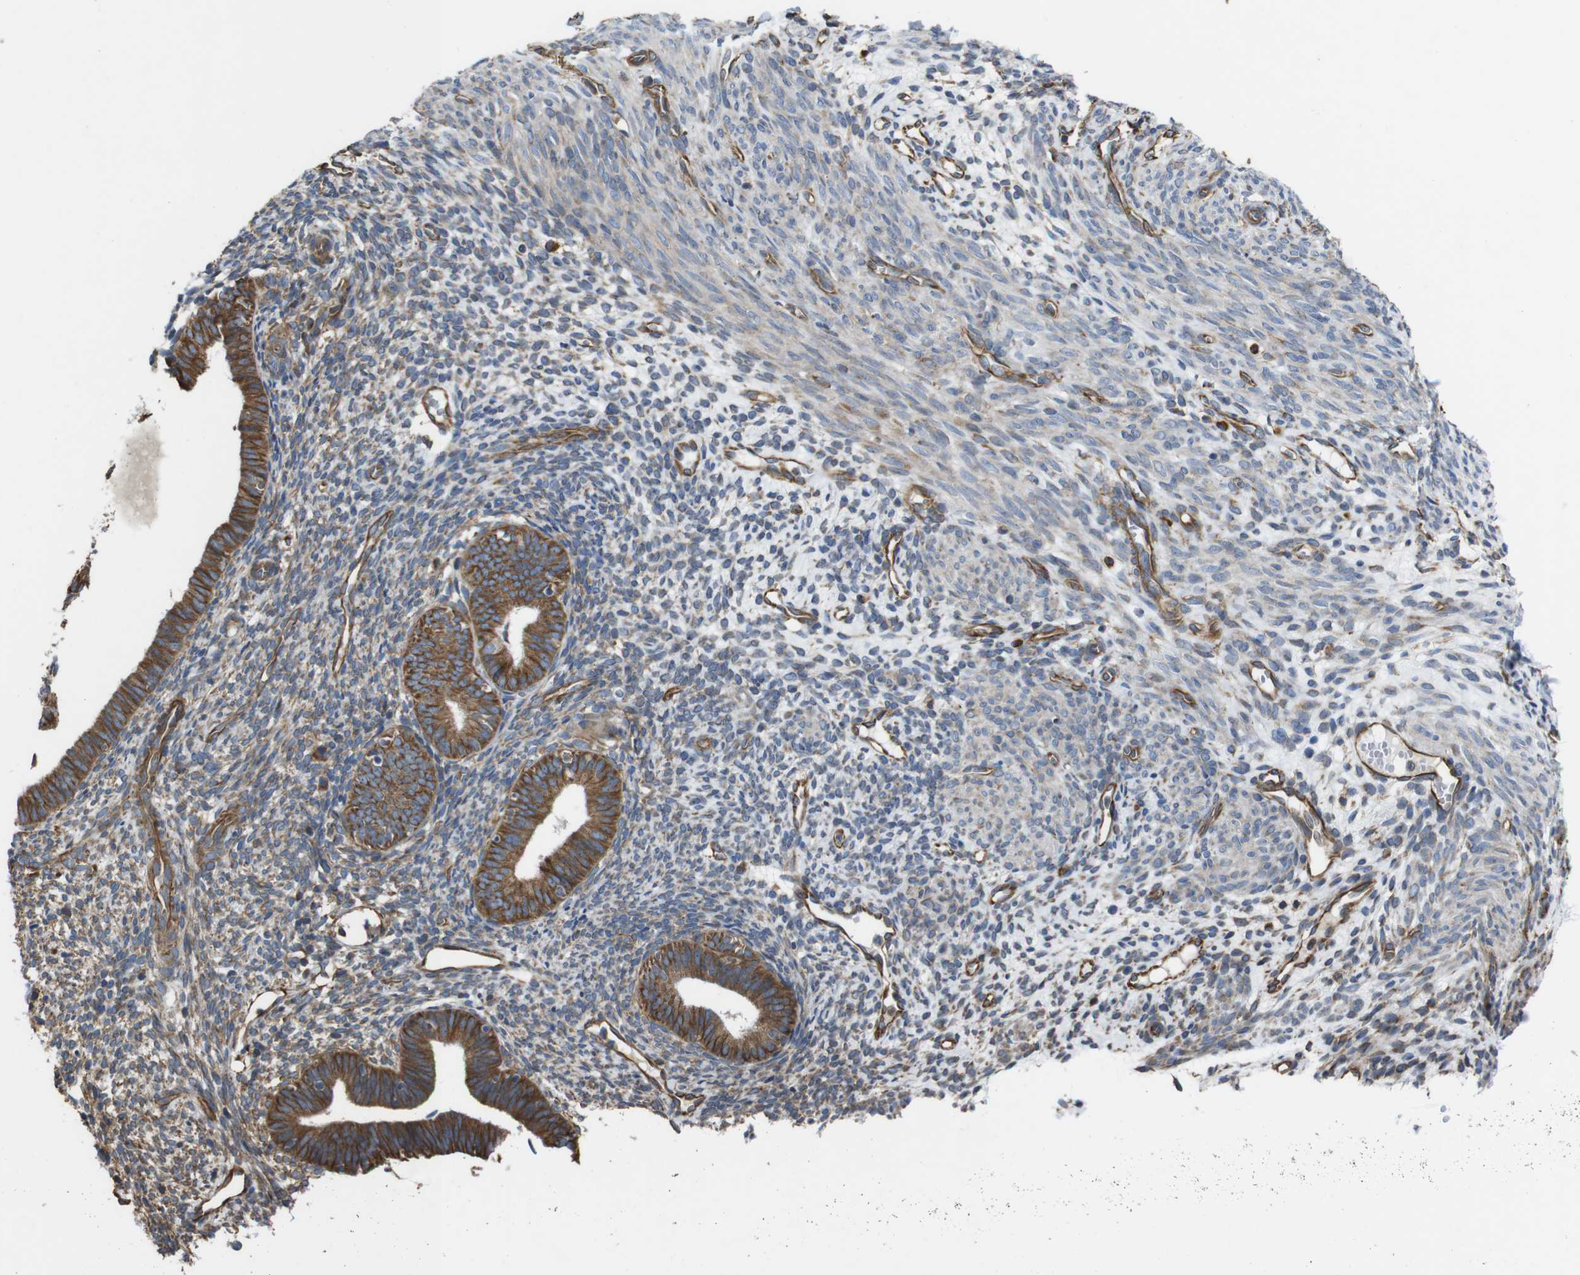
{"staining": {"intensity": "weak", "quantity": "25%-75%", "location": "cytoplasmic/membranous"}, "tissue": "endometrium", "cell_type": "Cells in endometrial stroma", "image_type": "normal", "snomed": [{"axis": "morphology", "description": "Normal tissue, NOS"}, {"axis": "morphology", "description": "Adenocarcinoma, NOS"}, {"axis": "topography", "description": "Endometrium"}, {"axis": "topography", "description": "Ovary"}], "caption": "An image of human endometrium stained for a protein shows weak cytoplasmic/membranous brown staining in cells in endometrial stroma.", "gene": "POMK", "patient": {"sex": "female", "age": 68}}